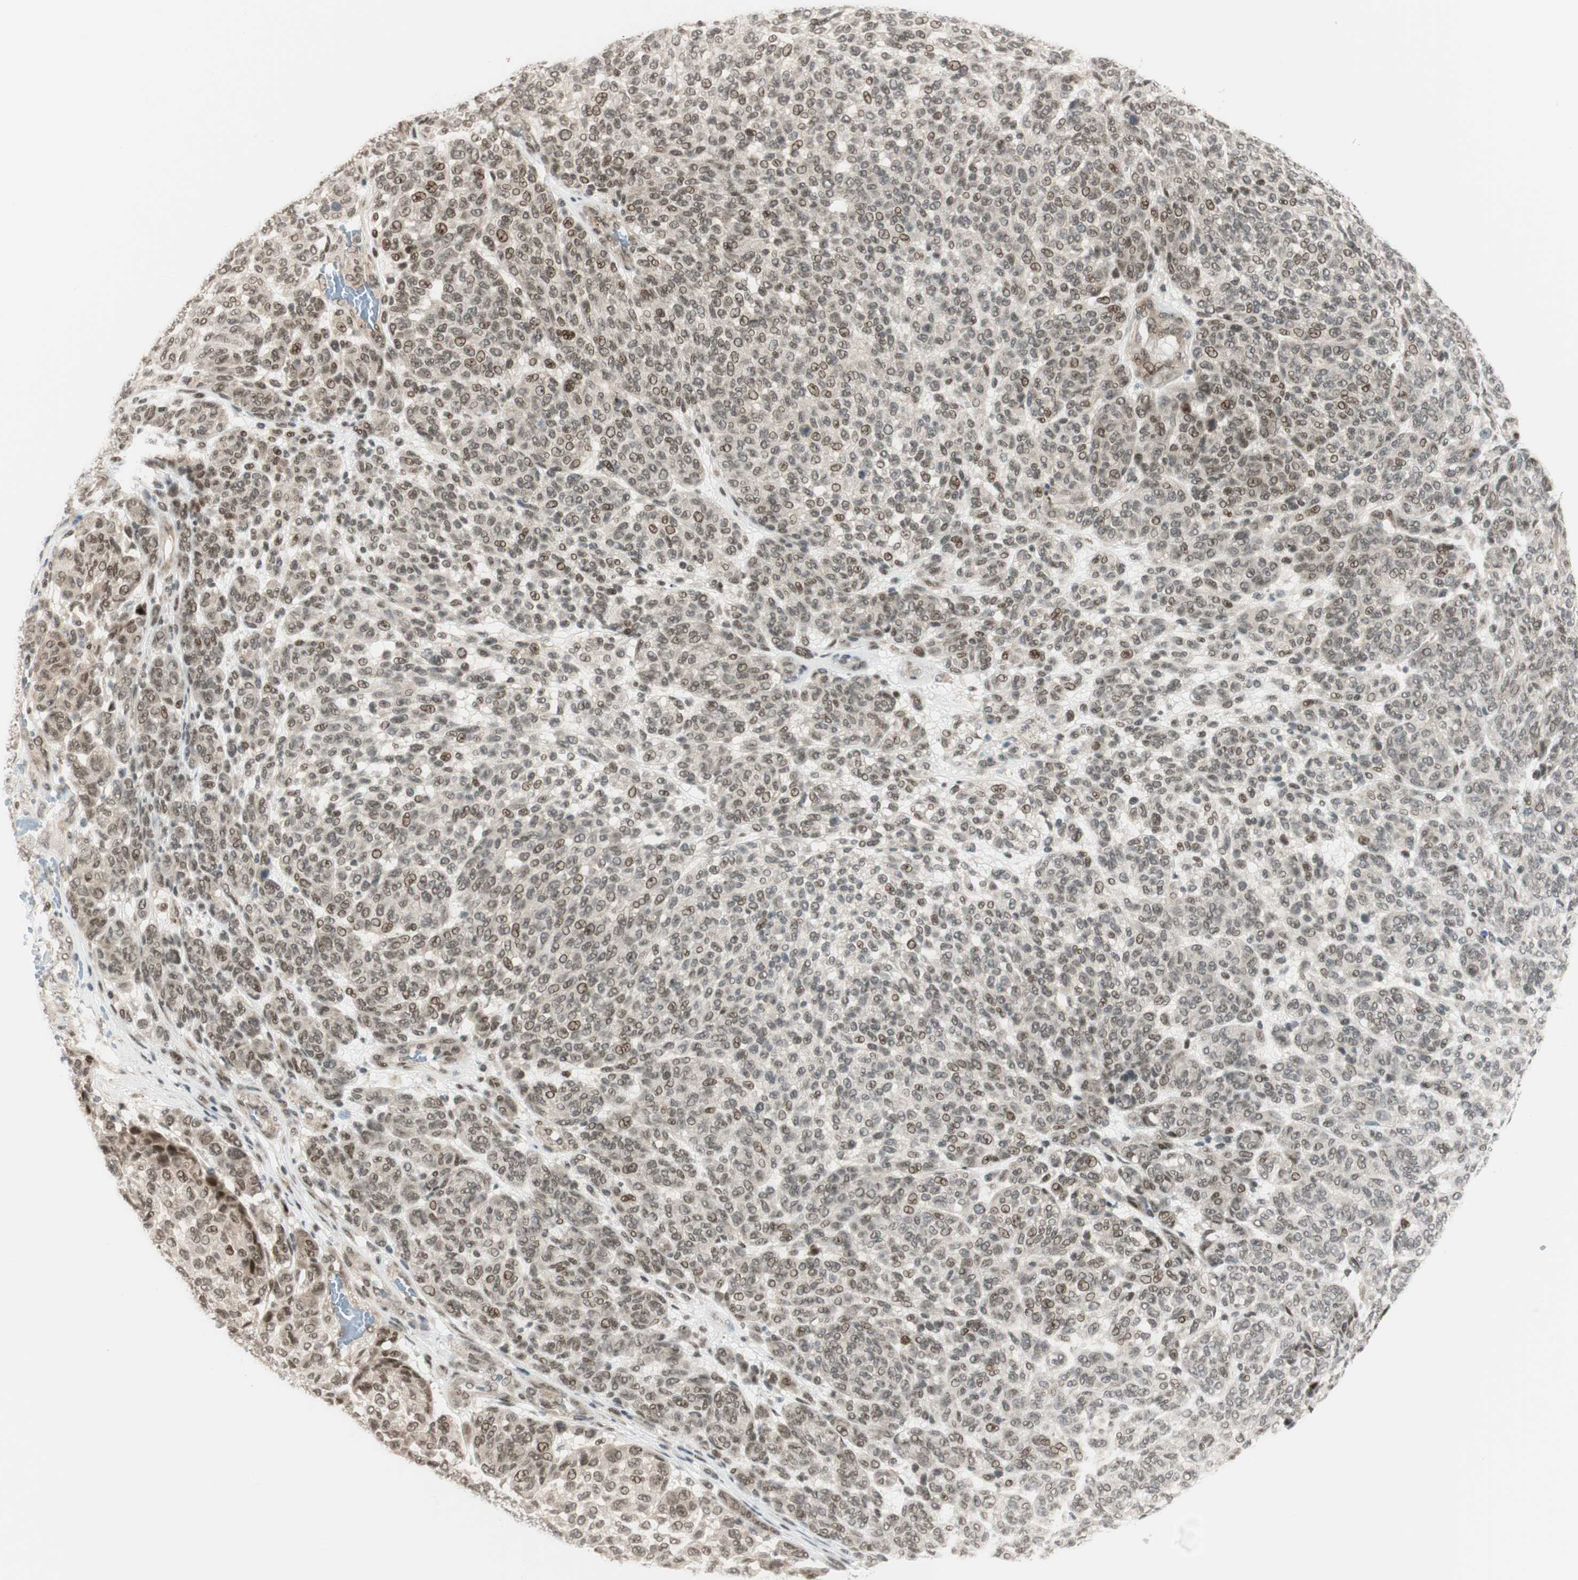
{"staining": {"intensity": "weak", "quantity": ">75%", "location": "cytoplasmic/membranous,nuclear"}, "tissue": "melanoma", "cell_type": "Tumor cells", "image_type": "cancer", "snomed": [{"axis": "morphology", "description": "Malignant melanoma, NOS"}, {"axis": "topography", "description": "Skin"}], "caption": "A brown stain shows weak cytoplasmic/membranous and nuclear expression of a protein in malignant melanoma tumor cells.", "gene": "BRMS1", "patient": {"sex": "male", "age": 59}}